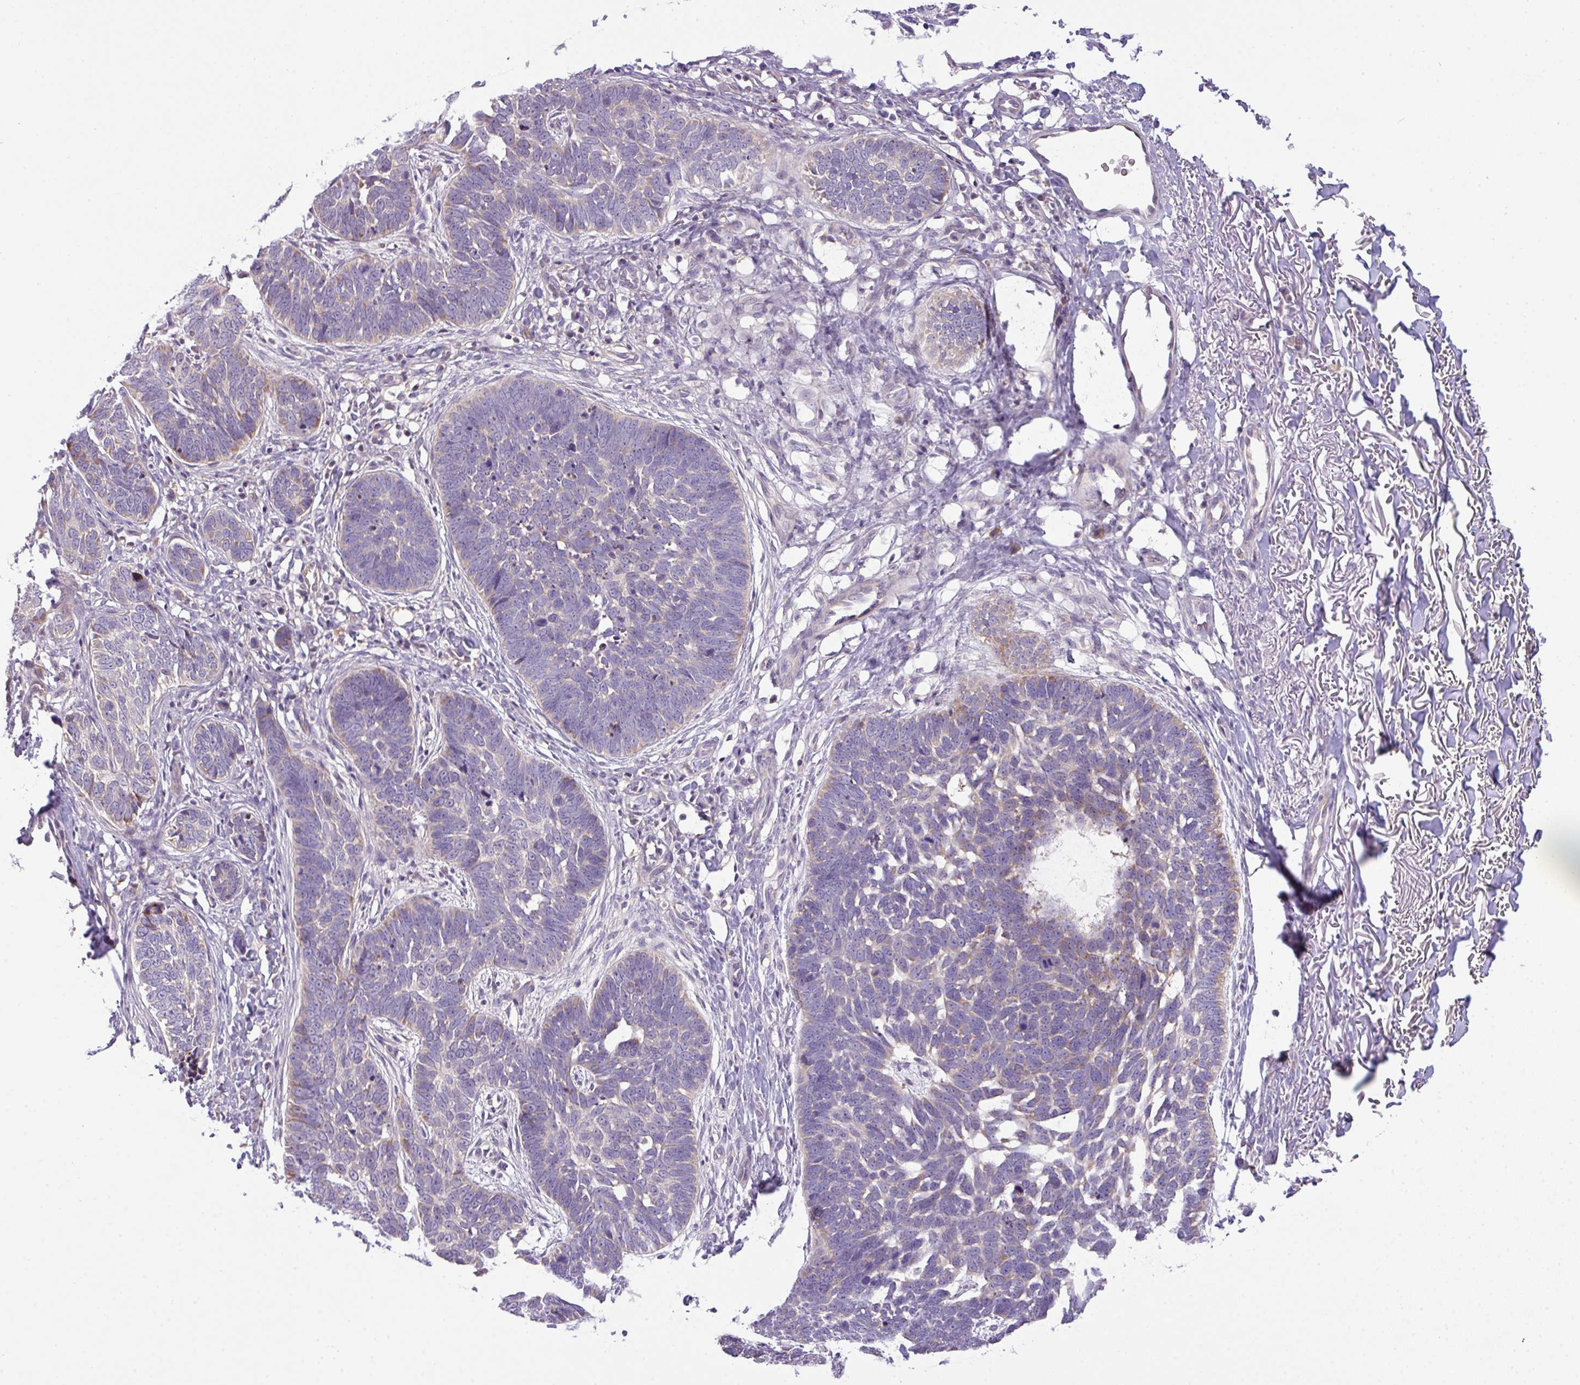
{"staining": {"intensity": "negative", "quantity": "none", "location": "none"}, "tissue": "skin cancer", "cell_type": "Tumor cells", "image_type": "cancer", "snomed": [{"axis": "morphology", "description": "Normal tissue, NOS"}, {"axis": "morphology", "description": "Basal cell carcinoma"}, {"axis": "topography", "description": "Skin"}], "caption": "An image of basal cell carcinoma (skin) stained for a protein displays no brown staining in tumor cells.", "gene": "PIK3R5", "patient": {"sex": "male", "age": 77}}